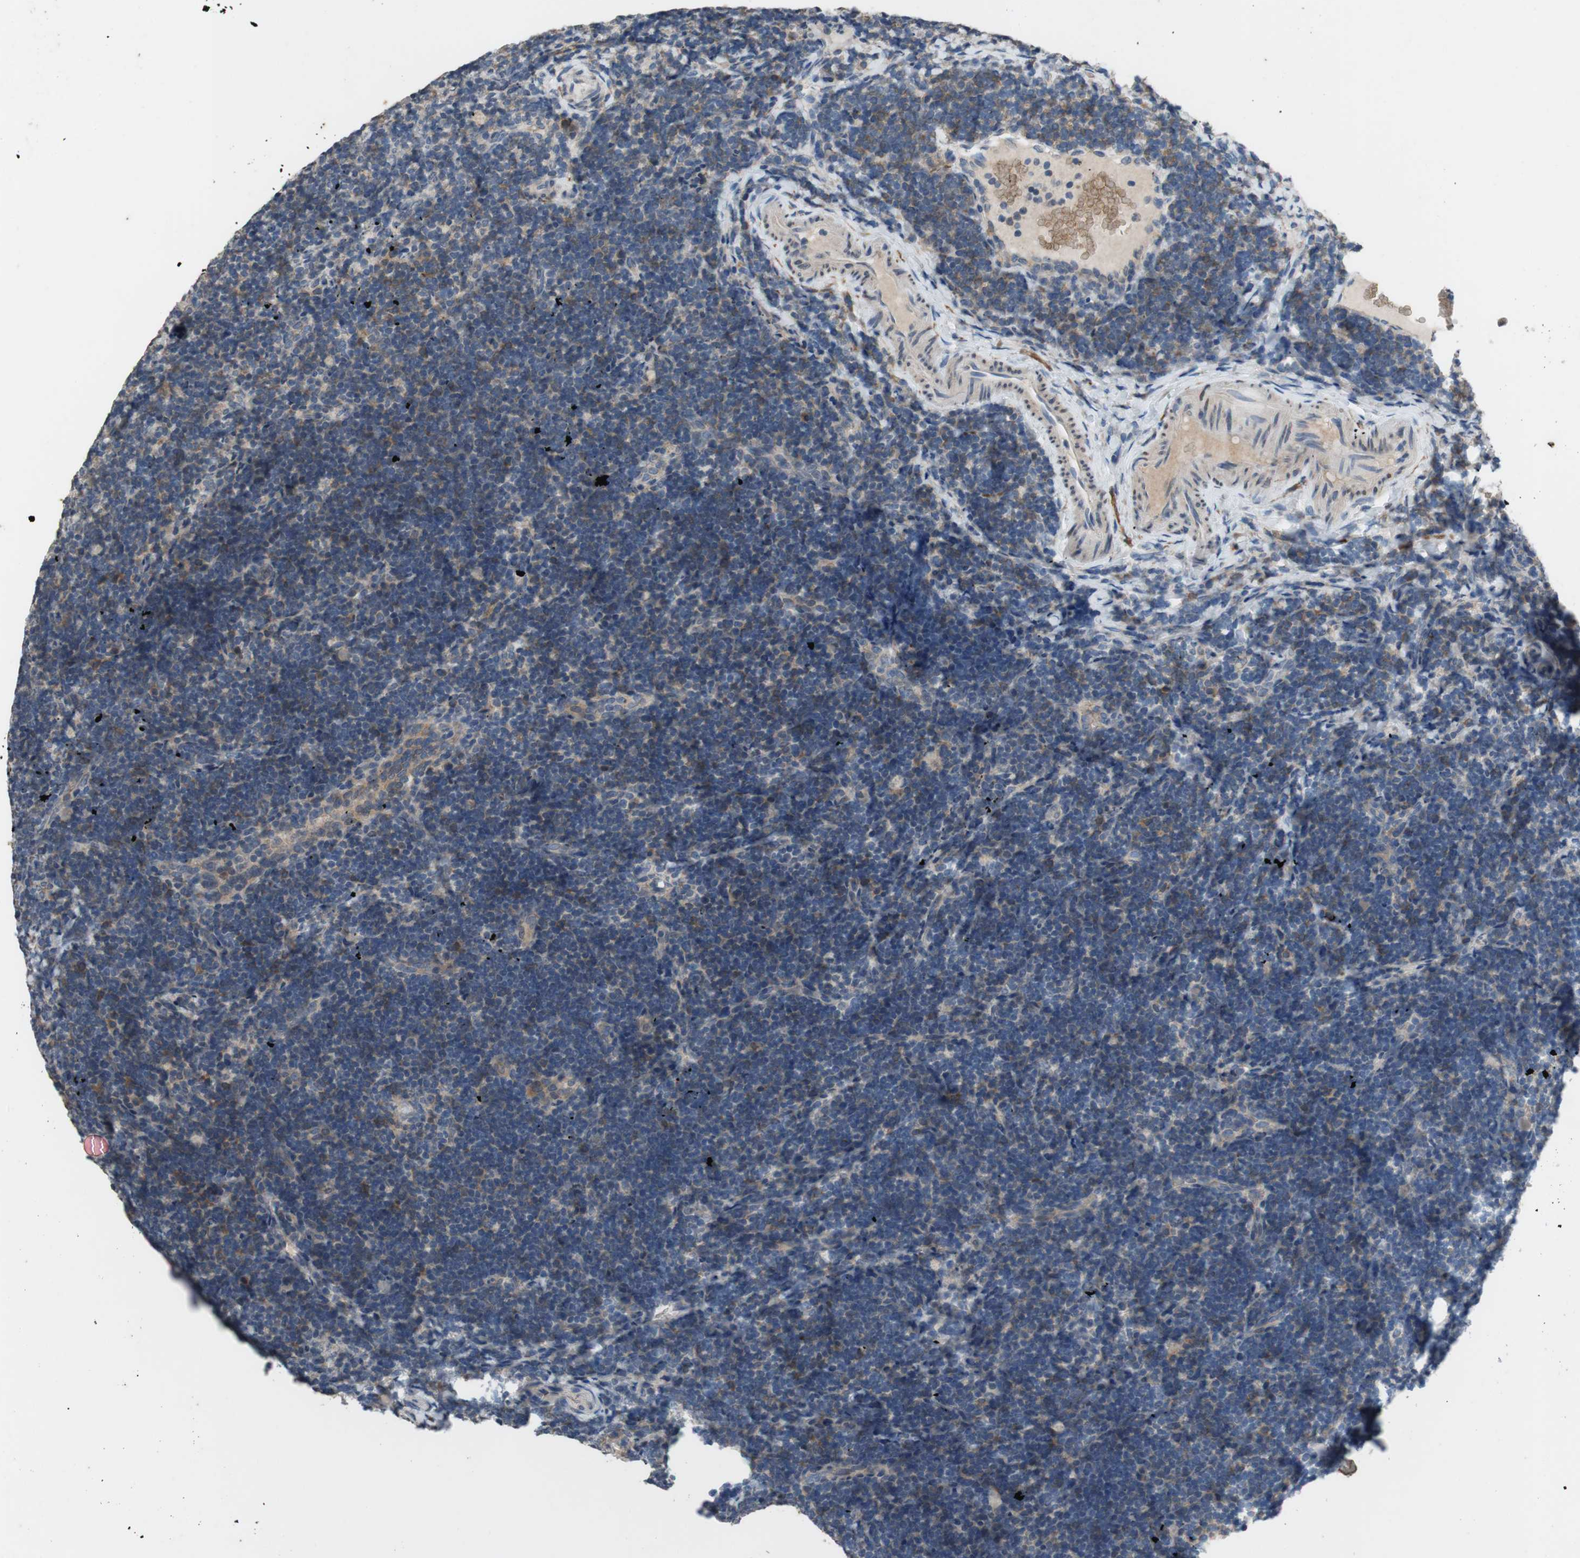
{"staining": {"intensity": "negative", "quantity": "none", "location": "none"}, "tissue": "lymph node", "cell_type": "Germinal center cells", "image_type": "normal", "snomed": [{"axis": "morphology", "description": "Normal tissue, NOS"}, {"axis": "topography", "description": "Lymph node"}], "caption": "Immunohistochemistry (IHC) of unremarkable human lymph node reveals no positivity in germinal center cells.", "gene": "ADD2", "patient": {"sex": "female", "age": 14}}